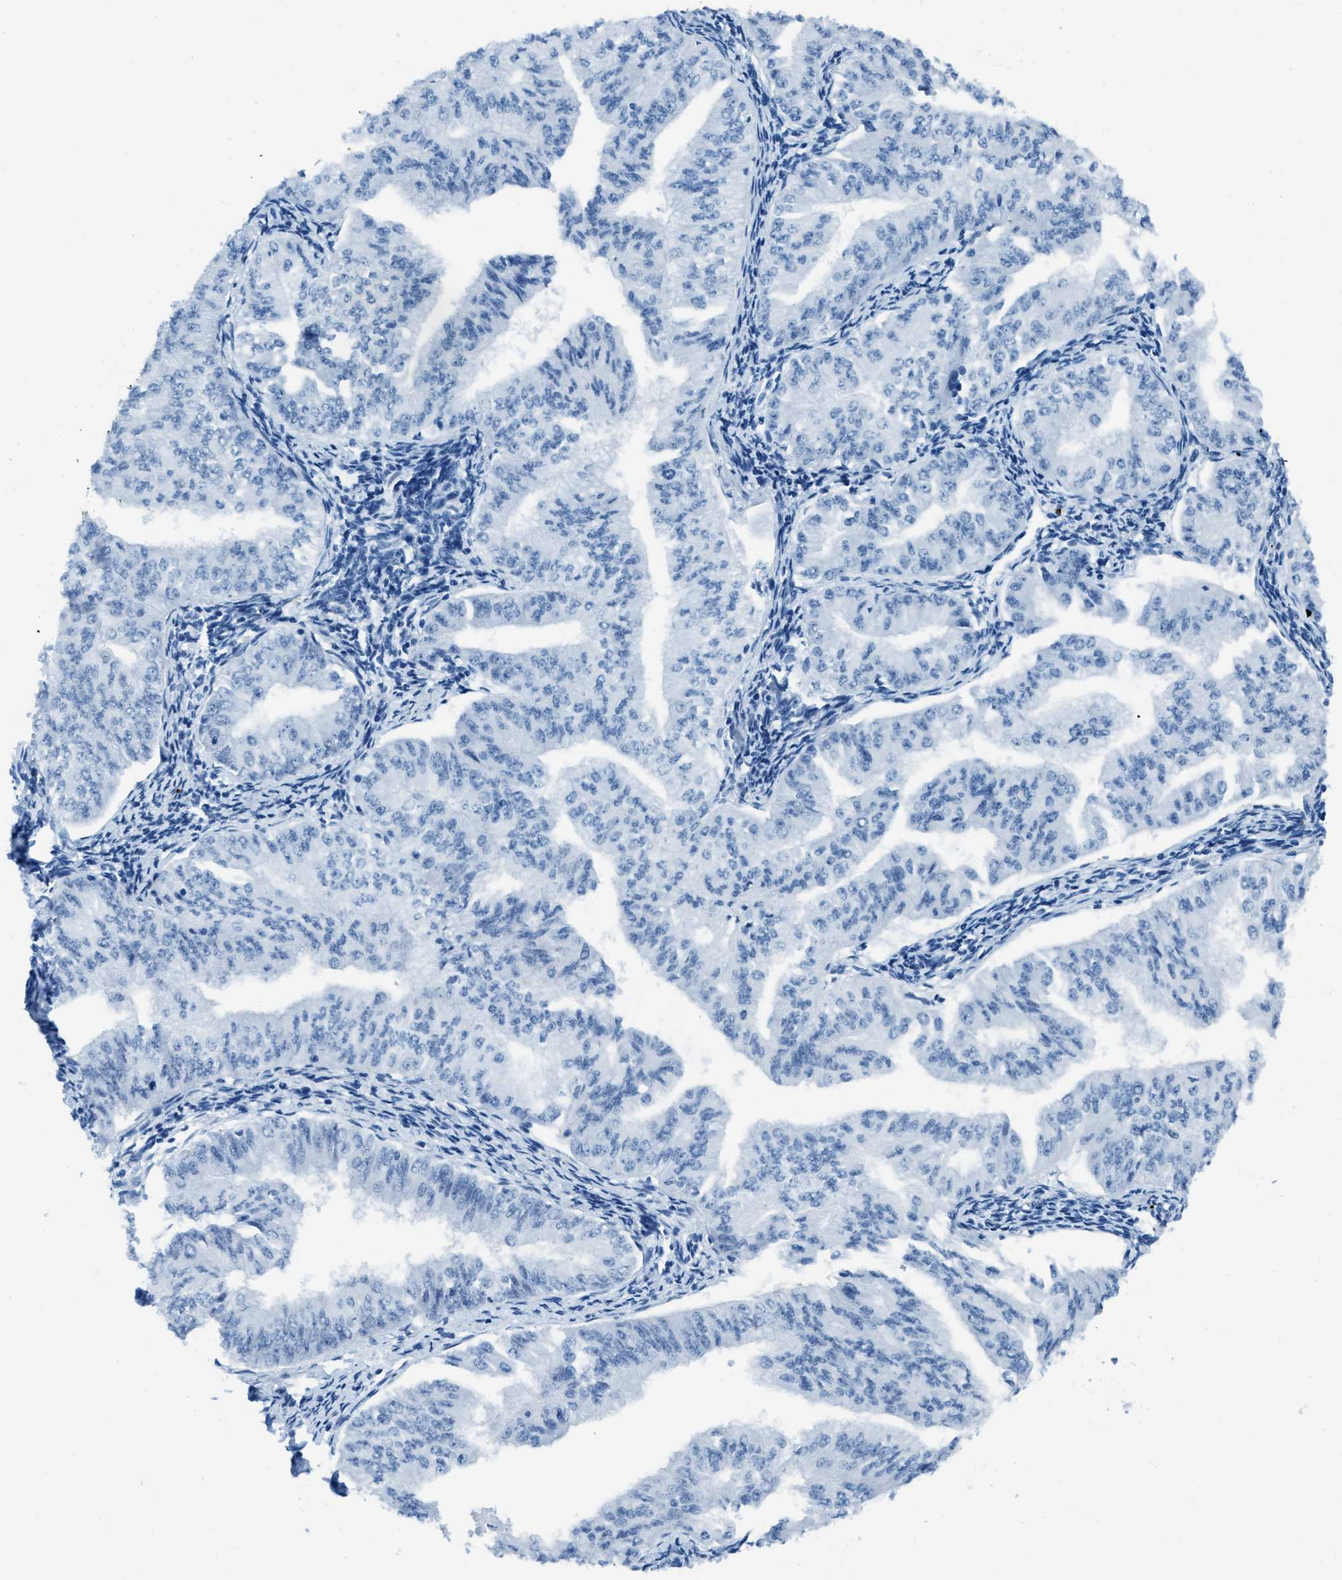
{"staining": {"intensity": "negative", "quantity": "none", "location": "none"}, "tissue": "endometrial cancer", "cell_type": "Tumor cells", "image_type": "cancer", "snomed": [{"axis": "morphology", "description": "Normal tissue, NOS"}, {"axis": "morphology", "description": "Adenocarcinoma, NOS"}, {"axis": "topography", "description": "Endometrium"}], "caption": "A photomicrograph of human endometrial cancer is negative for staining in tumor cells.", "gene": "PLA2G2A", "patient": {"sex": "female", "age": 53}}